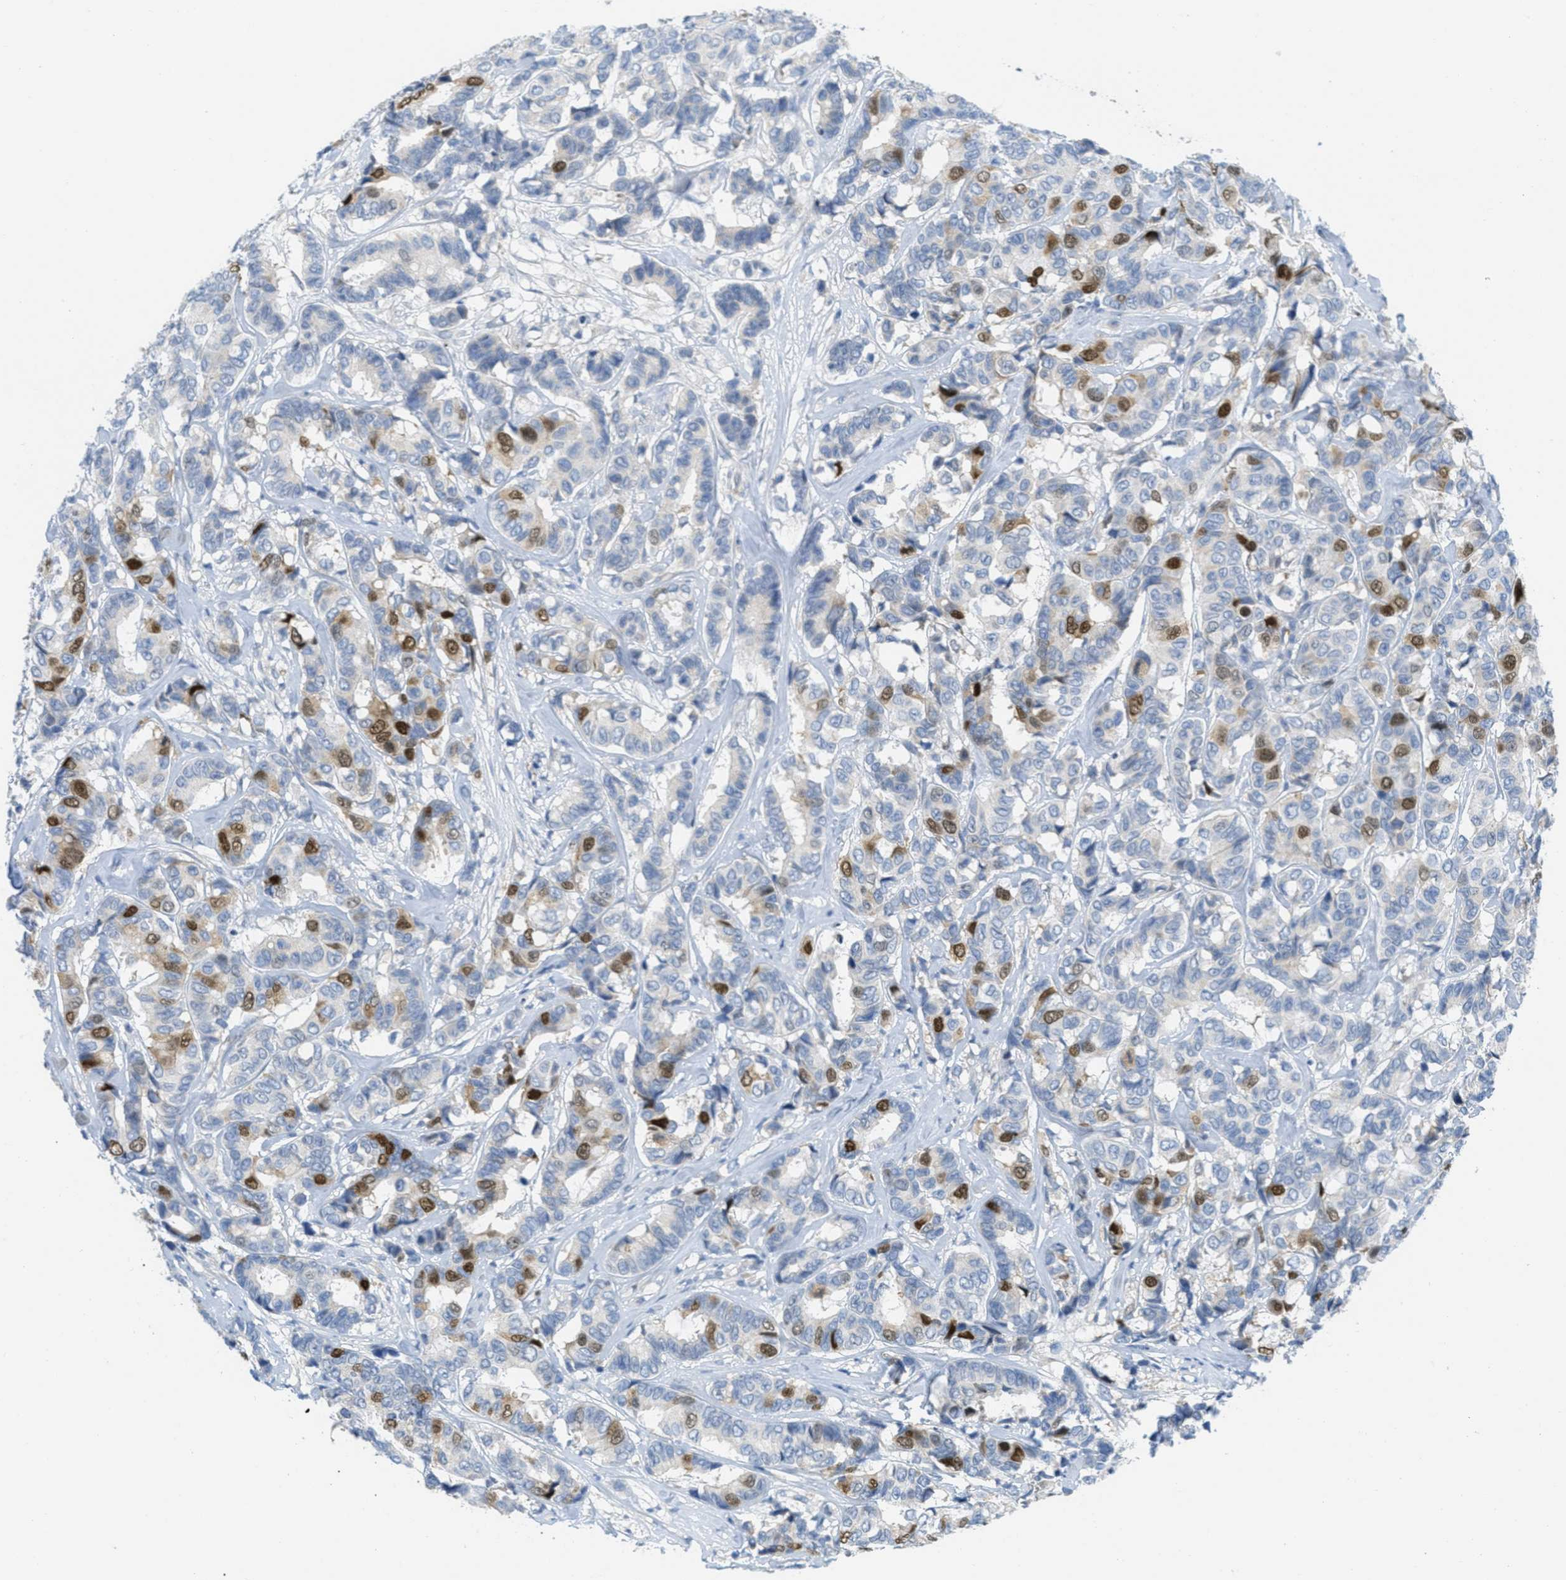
{"staining": {"intensity": "moderate", "quantity": "25%-75%", "location": "nuclear"}, "tissue": "breast cancer", "cell_type": "Tumor cells", "image_type": "cancer", "snomed": [{"axis": "morphology", "description": "Duct carcinoma"}, {"axis": "topography", "description": "Breast"}], "caption": "Breast cancer tissue demonstrates moderate nuclear staining in approximately 25%-75% of tumor cells, visualized by immunohistochemistry.", "gene": "ORC6", "patient": {"sex": "female", "age": 87}}